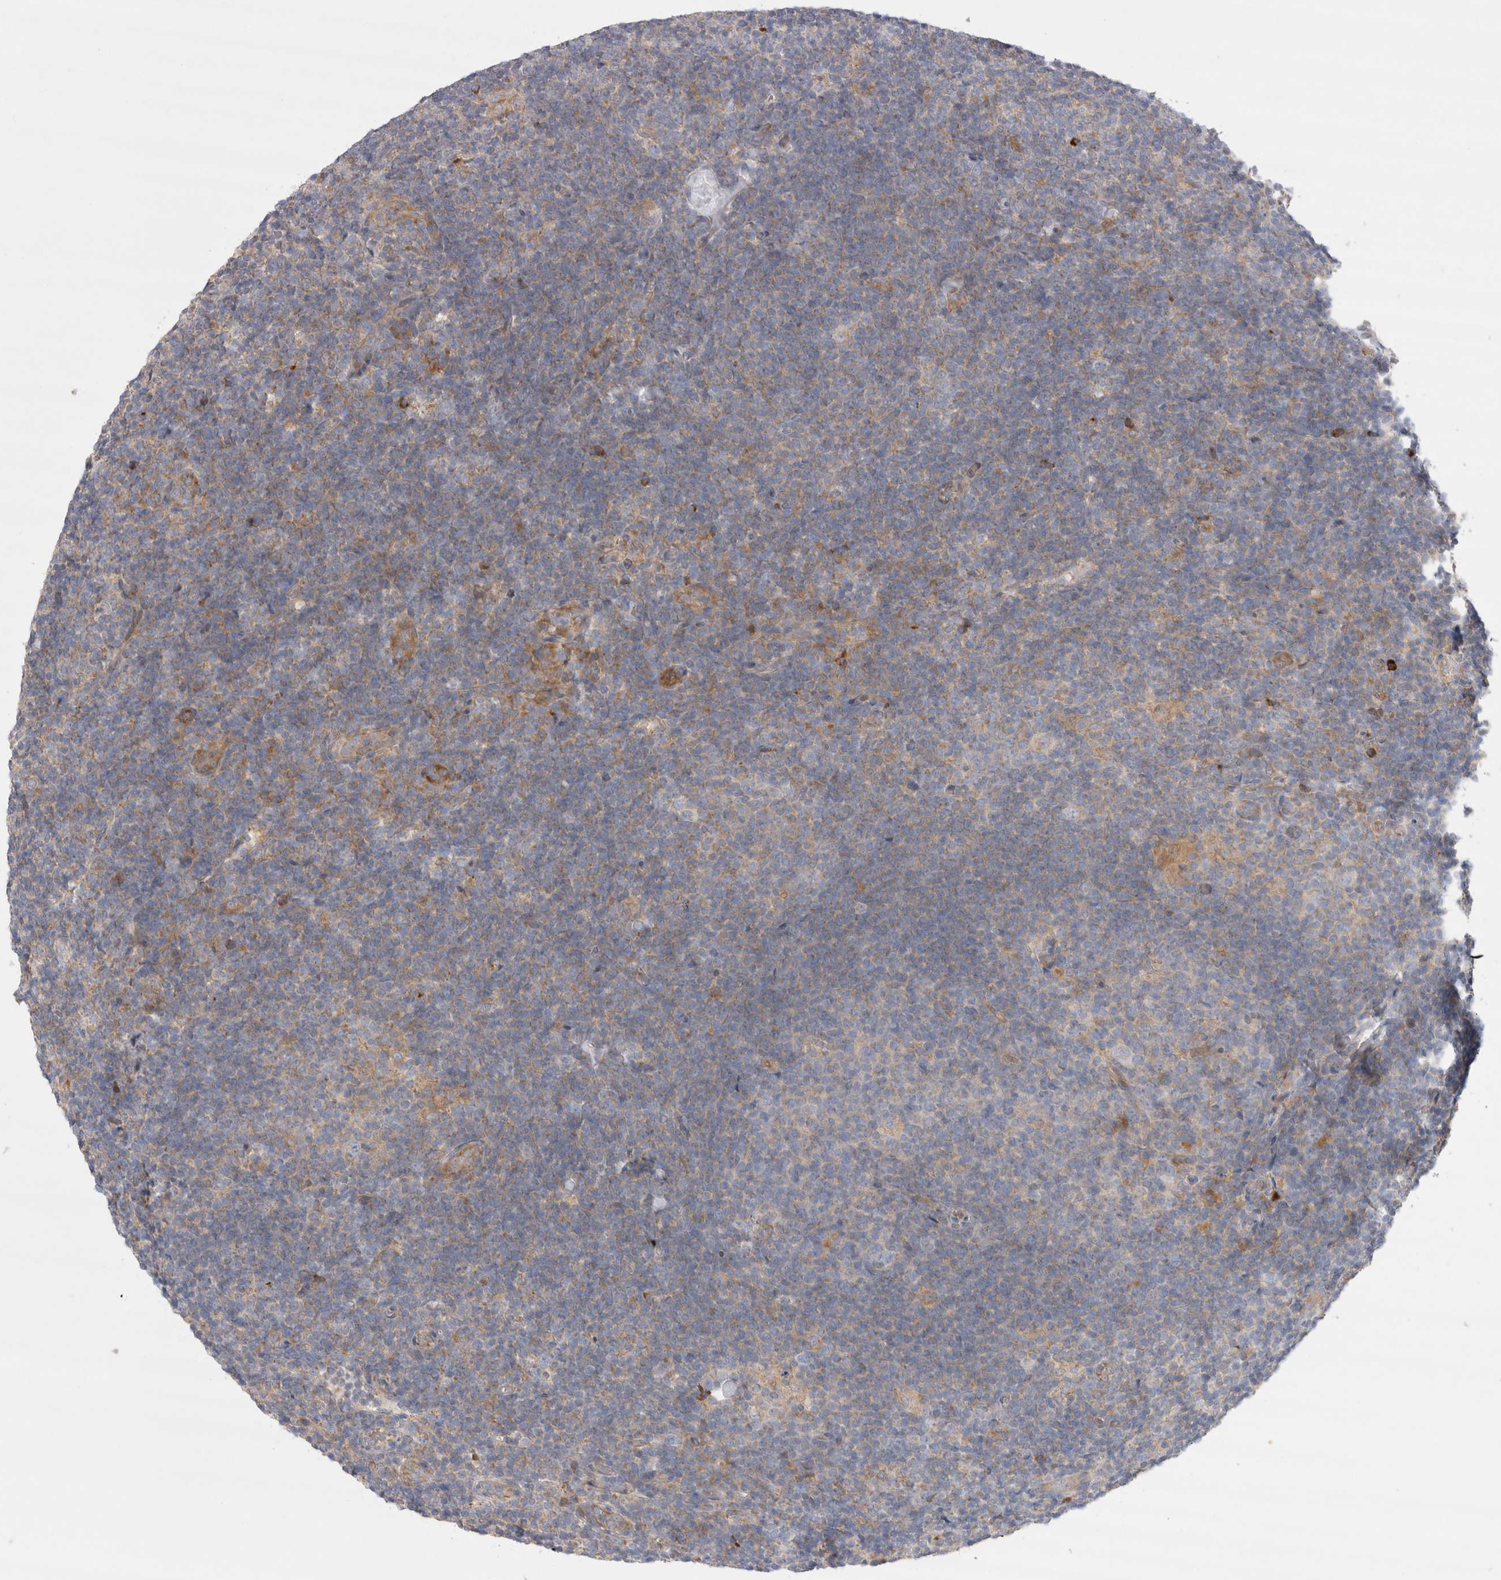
{"staining": {"intensity": "weak", "quantity": "<25%", "location": "cytoplasmic/membranous"}, "tissue": "lymphoma", "cell_type": "Tumor cells", "image_type": "cancer", "snomed": [{"axis": "morphology", "description": "Hodgkin's disease, NOS"}, {"axis": "topography", "description": "Lymph node"}], "caption": "The micrograph demonstrates no staining of tumor cells in Hodgkin's disease.", "gene": "TBC1D16", "patient": {"sex": "female", "age": 57}}